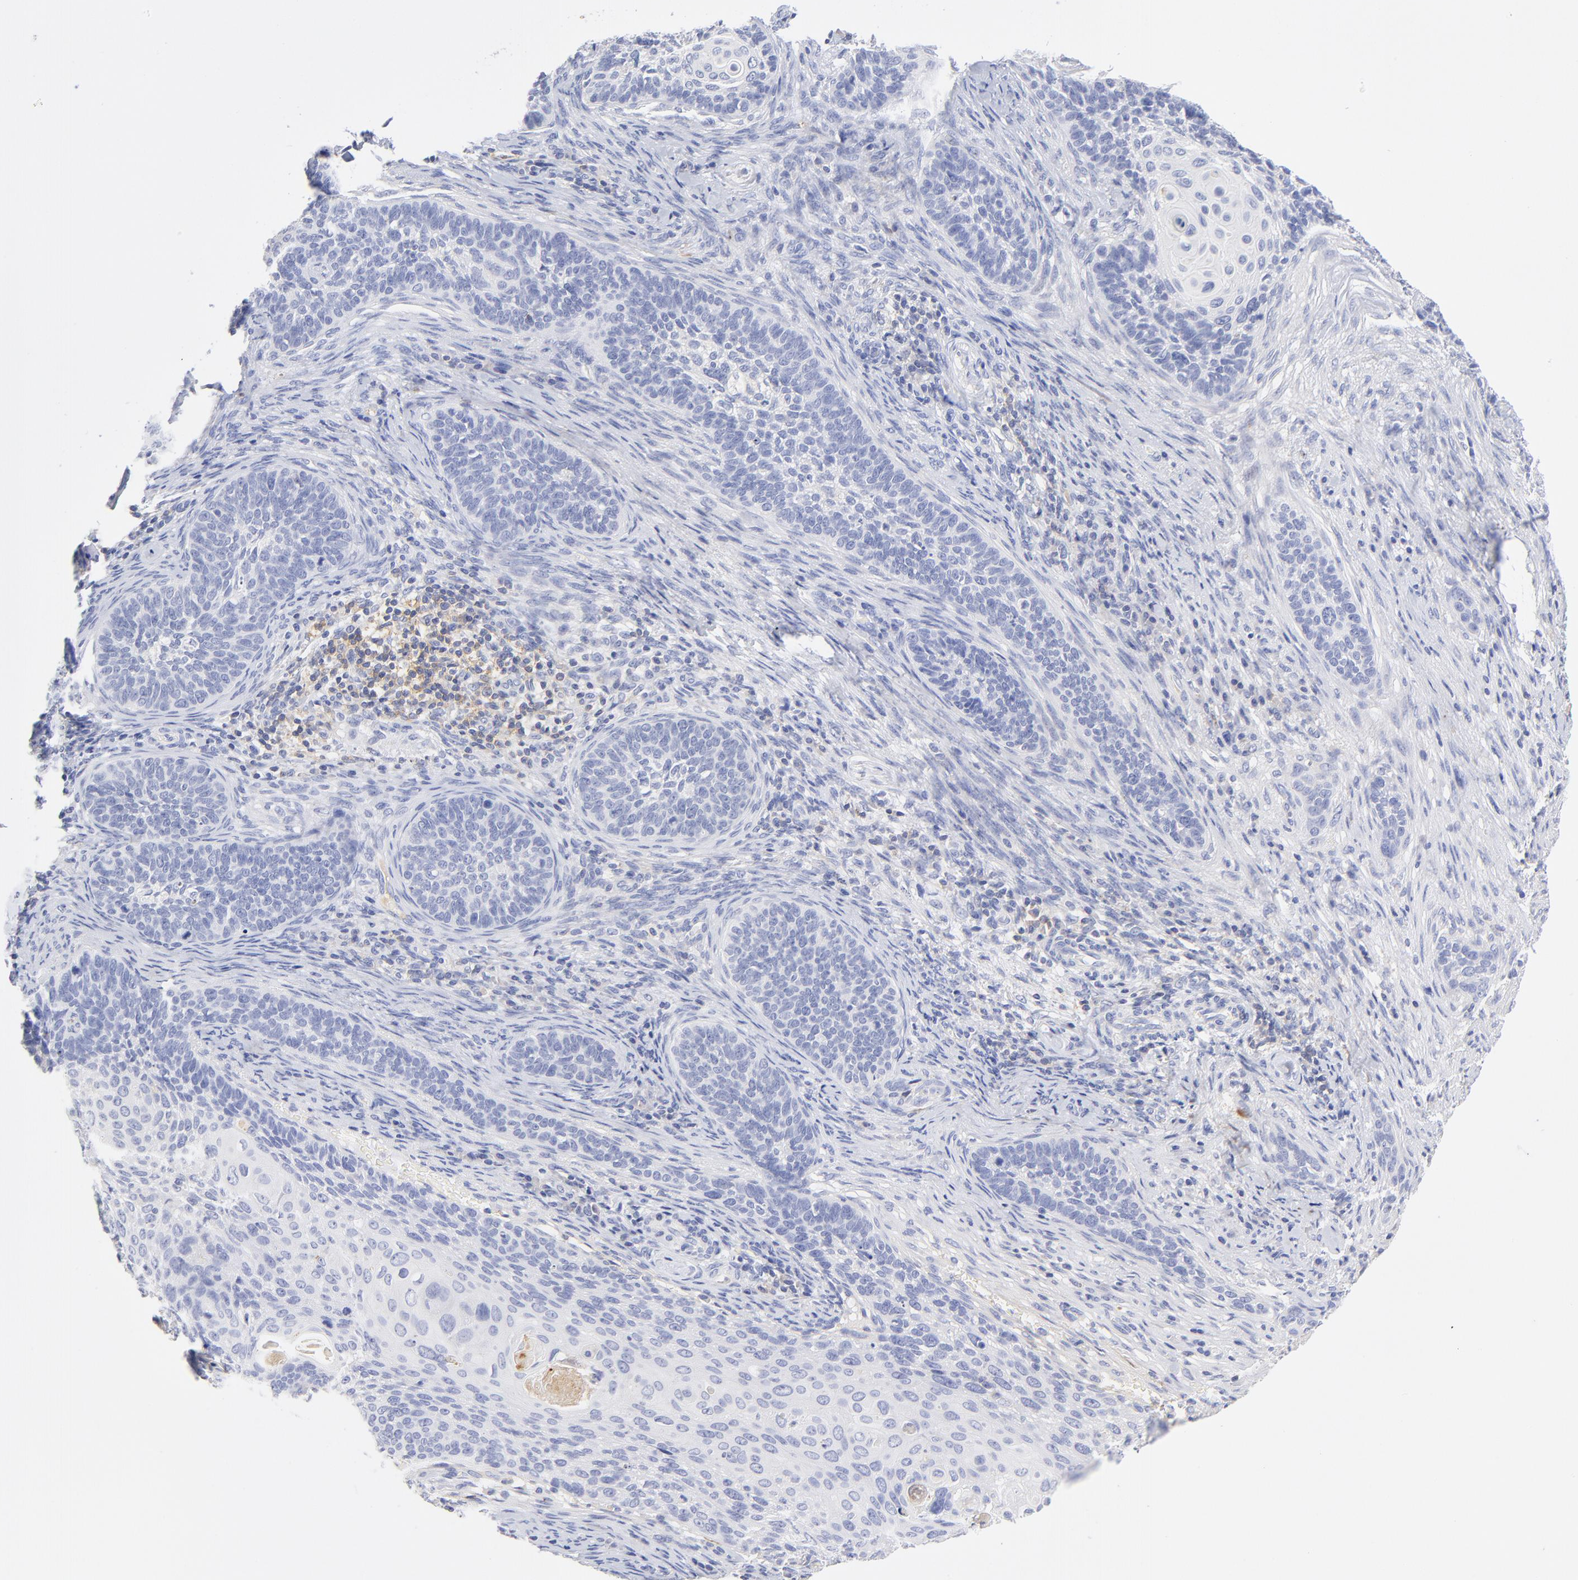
{"staining": {"intensity": "negative", "quantity": "none", "location": "none"}, "tissue": "cervical cancer", "cell_type": "Tumor cells", "image_type": "cancer", "snomed": [{"axis": "morphology", "description": "Squamous cell carcinoma, NOS"}, {"axis": "topography", "description": "Cervix"}], "caption": "IHC image of cervical squamous cell carcinoma stained for a protein (brown), which exhibits no positivity in tumor cells. Brightfield microscopy of immunohistochemistry stained with DAB (3,3'-diaminobenzidine) (brown) and hematoxylin (blue), captured at high magnification.", "gene": "MDGA2", "patient": {"sex": "female", "age": 33}}